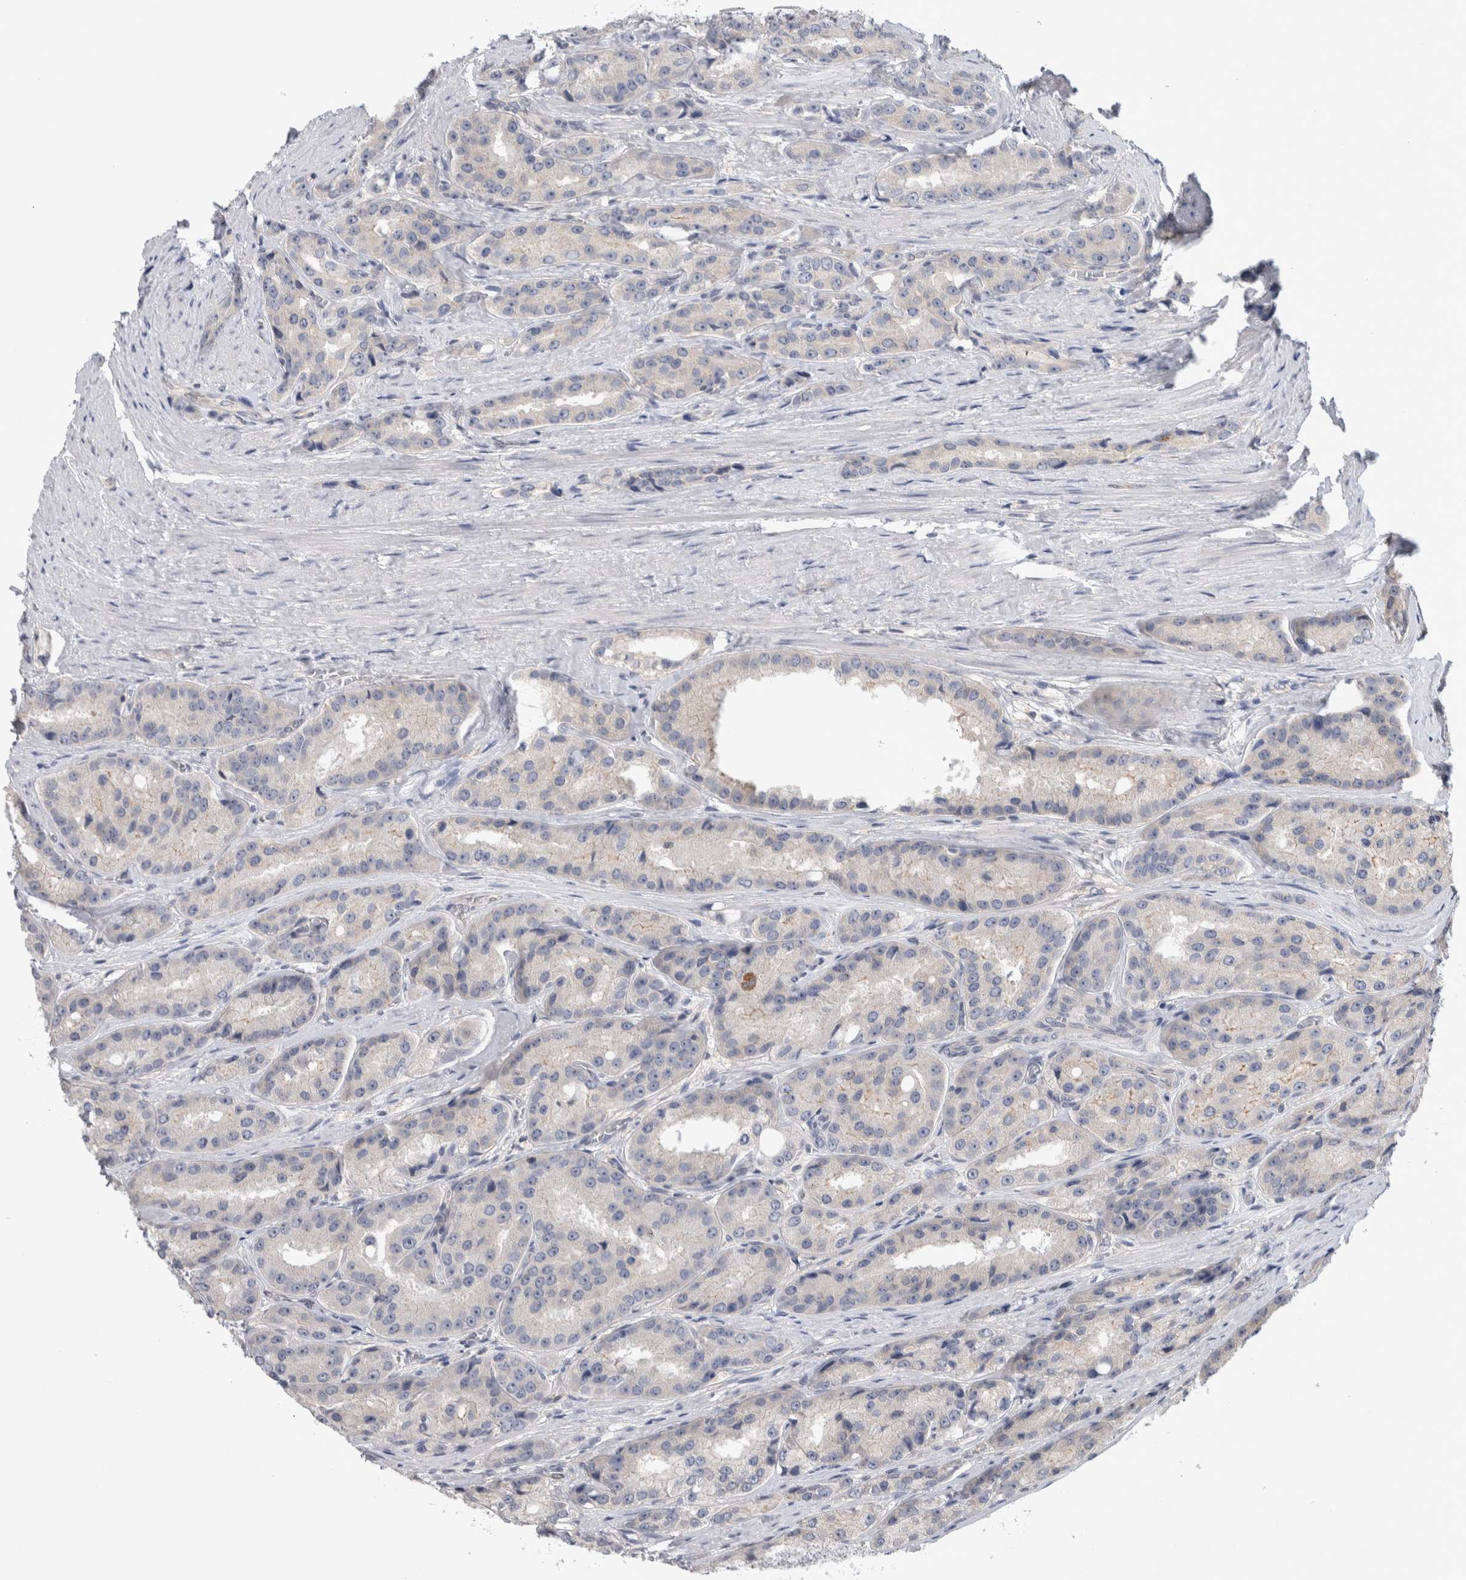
{"staining": {"intensity": "negative", "quantity": "none", "location": "none"}, "tissue": "prostate cancer", "cell_type": "Tumor cells", "image_type": "cancer", "snomed": [{"axis": "morphology", "description": "Adenocarcinoma, High grade"}, {"axis": "topography", "description": "Prostate"}], "caption": "The micrograph reveals no significant positivity in tumor cells of prostate cancer (high-grade adenocarcinoma).", "gene": "TAX1BP1", "patient": {"sex": "male", "age": 60}}